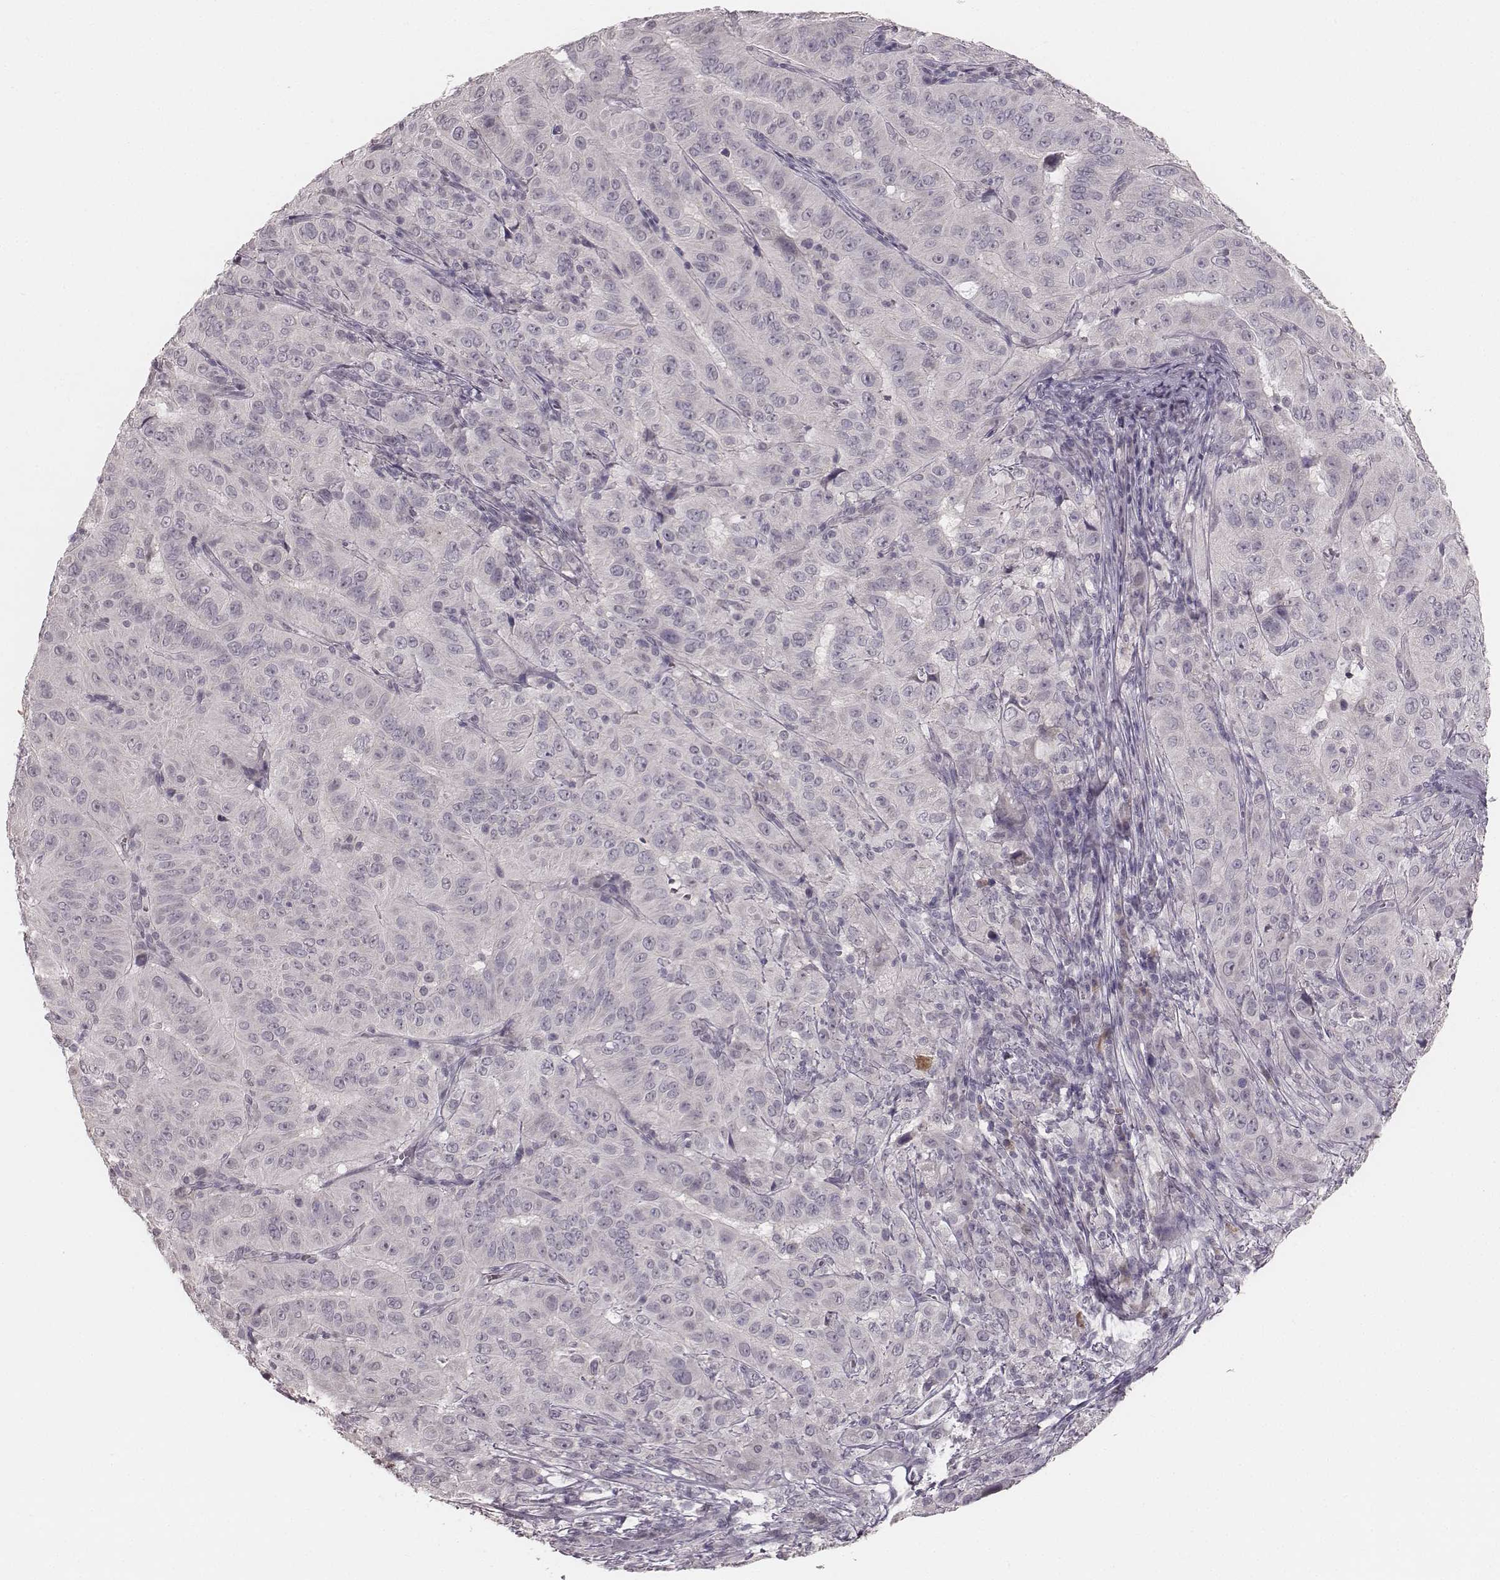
{"staining": {"intensity": "negative", "quantity": "none", "location": "none"}, "tissue": "pancreatic cancer", "cell_type": "Tumor cells", "image_type": "cancer", "snomed": [{"axis": "morphology", "description": "Adenocarcinoma, NOS"}, {"axis": "topography", "description": "Pancreas"}], "caption": "This photomicrograph is of pancreatic cancer stained with immunohistochemistry to label a protein in brown with the nuclei are counter-stained blue. There is no positivity in tumor cells. The staining was performed using DAB (3,3'-diaminobenzidine) to visualize the protein expression in brown, while the nuclei were stained in blue with hematoxylin (Magnification: 20x).", "gene": "LY6K", "patient": {"sex": "male", "age": 63}}